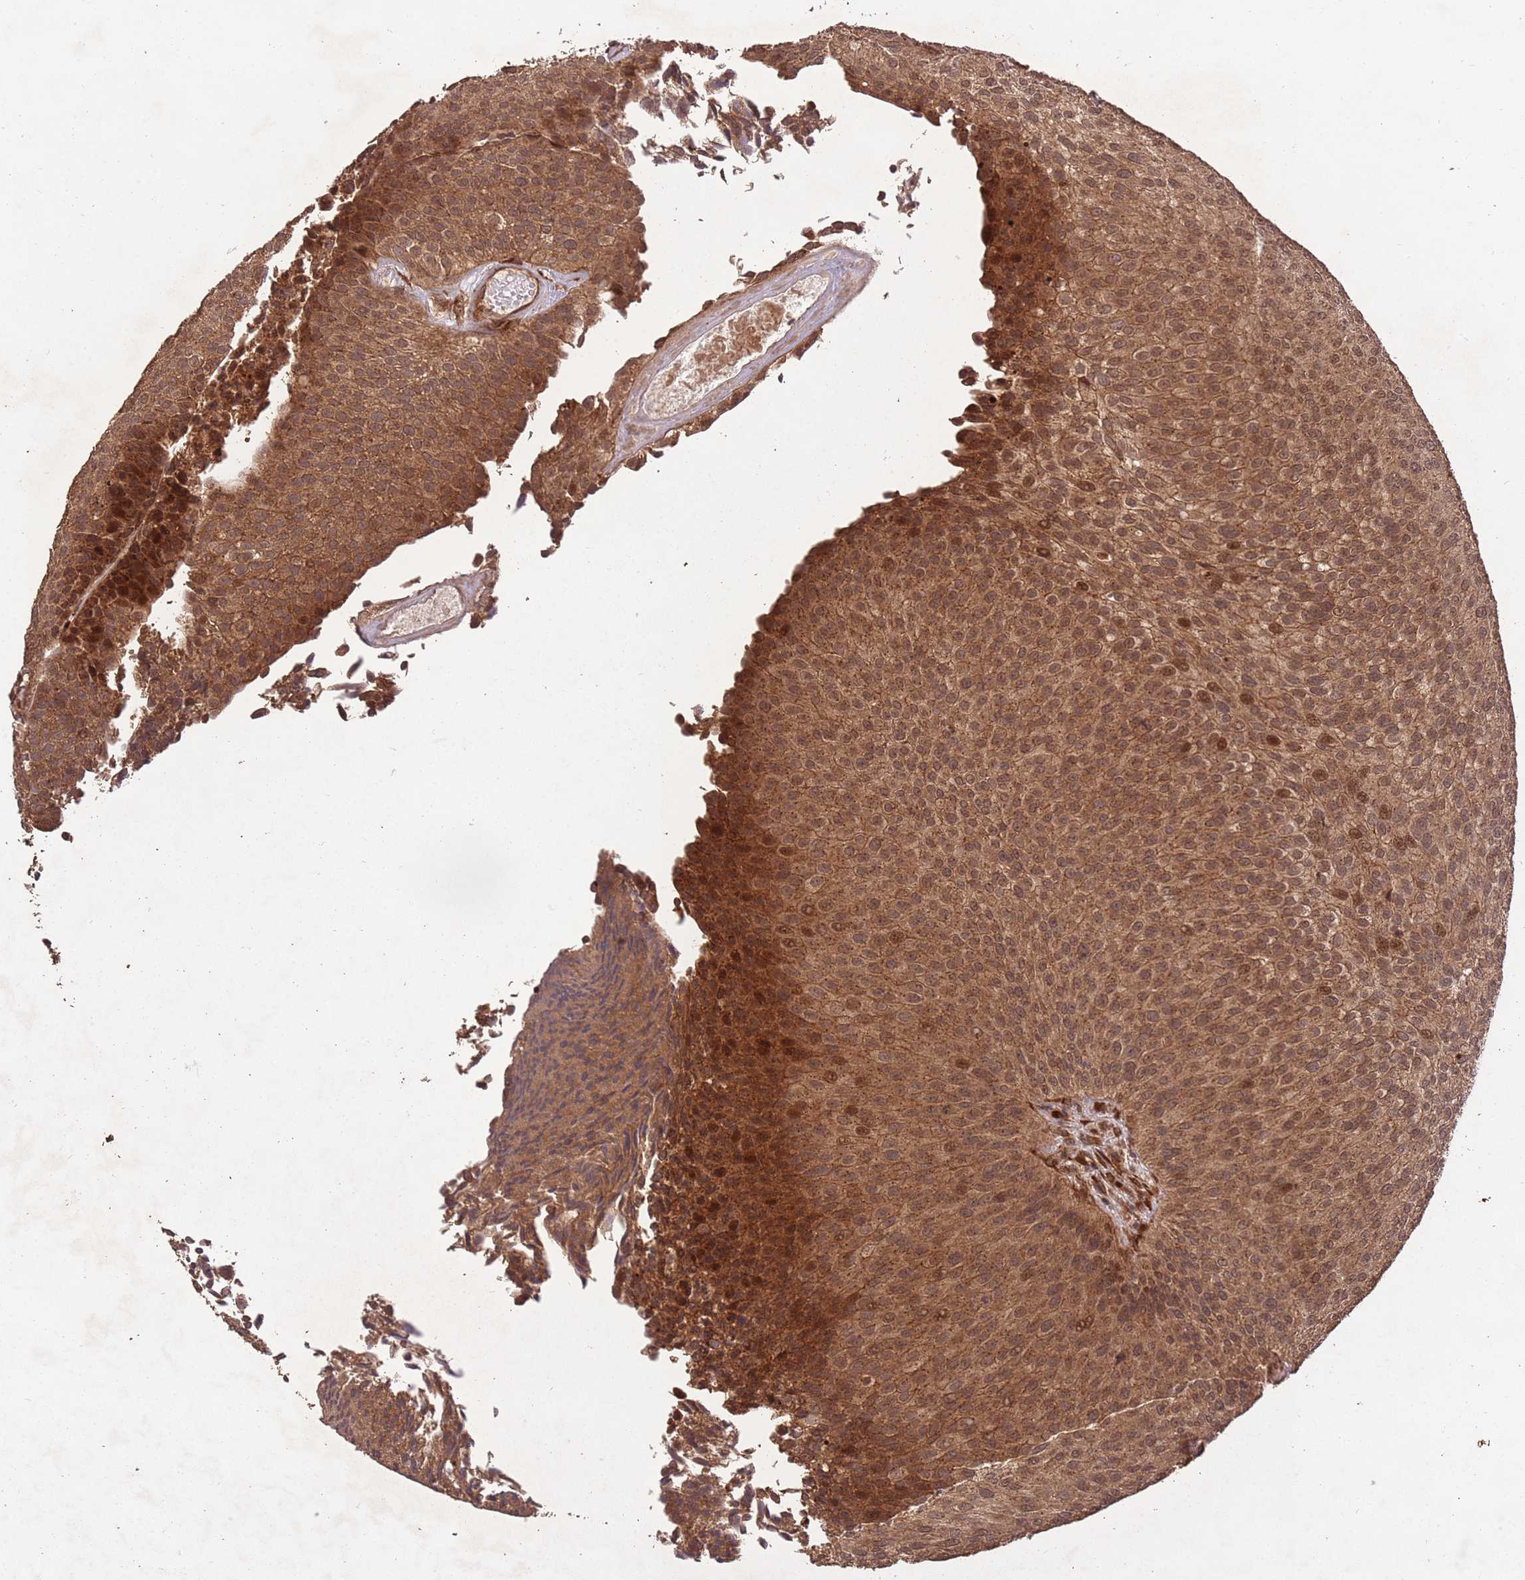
{"staining": {"intensity": "strong", "quantity": ">75%", "location": "cytoplasmic/membranous,nuclear"}, "tissue": "urothelial cancer", "cell_type": "Tumor cells", "image_type": "cancer", "snomed": [{"axis": "morphology", "description": "Urothelial carcinoma, Low grade"}, {"axis": "topography", "description": "Urinary bladder"}], "caption": "Strong cytoplasmic/membranous and nuclear positivity is appreciated in about >75% of tumor cells in low-grade urothelial carcinoma.", "gene": "ERBB3", "patient": {"sex": "male", "age": 84}}